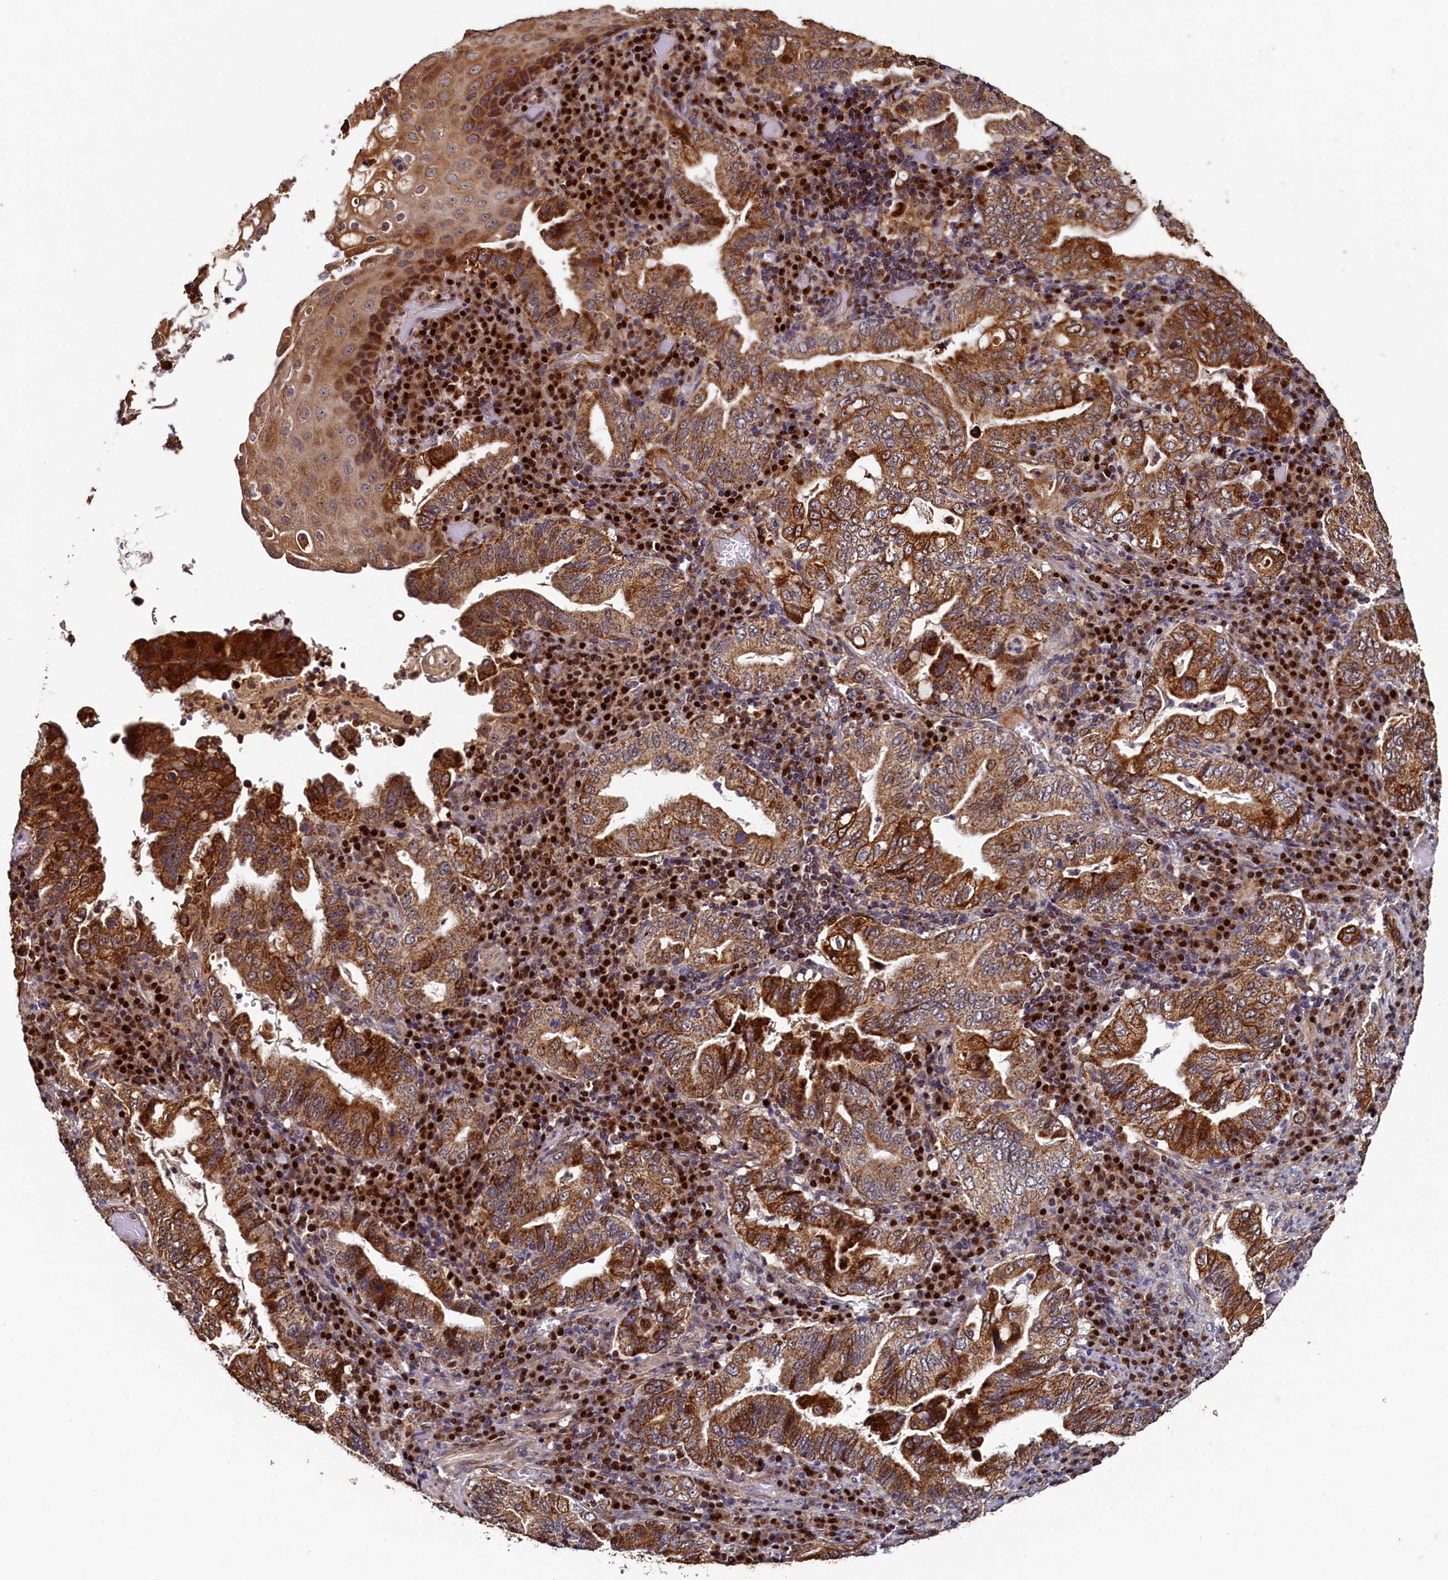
{"staining": {"intensity": "strong", "quantity": ">75%", "location": "cytoplasmic/membranous"}, "tissue": "stomach cancer", "cell_type": "Tumor cells", "image_type": "cancer", "snomed": [{"axis": "morphology", "description": "Normal tissue, NOS"}, {"axis": "morphology", "description": "Adenocarcinoma, NOS"}, {"axis": "topography", "description": "Esophagus"}, {"axis": "topography", "description": "Stomach, upper"}, {"axis": "topography", "description": "Peripheral nerve tissue"}], "caption": "Adenocarcinoma (stomach) tissue reveals strong cytoplasmic/membranous positivity in about >75% of tumor cells, visualized by immunohistochemistry.", "gene": "NCKAP5L", "patient": {"sex": "male", "age": 62}}